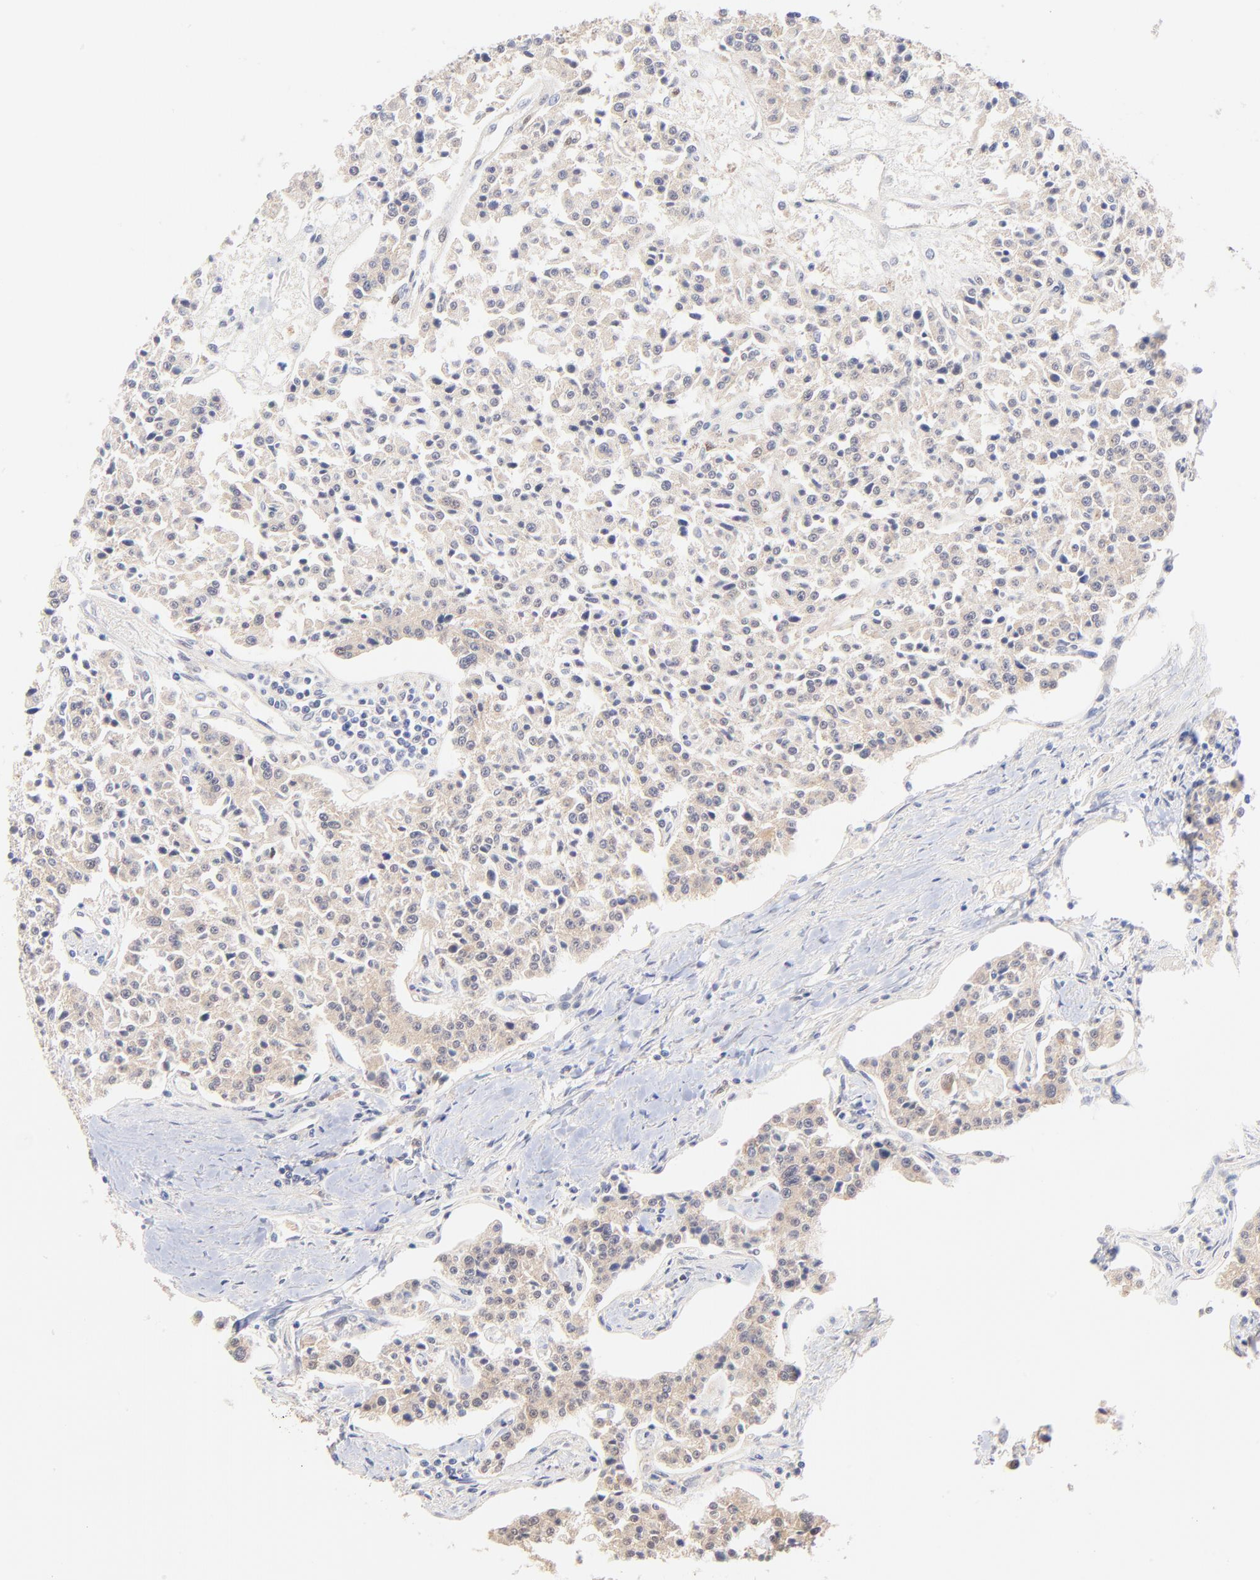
{"staining": {"intensity": "weak", "quantity": ">75%", "location": "cytoplasmic/membranous"}, "tissue": "carcinoid", "cell_type": "Tumor cells", "image_type": "cancer", "snomed": [{"axis": "morphology", "description": "Carcinoid, malignant, NOS"}, {"axis": "topography", "description": "Stomach"}], "caption": "A histopathology image of human carcinoid stained for a protein displays weak cytoplasmic/membranous brown staining in tumor cells.", "gene": "TXNL1", "patient": {"sex": "female", "age": 76}}